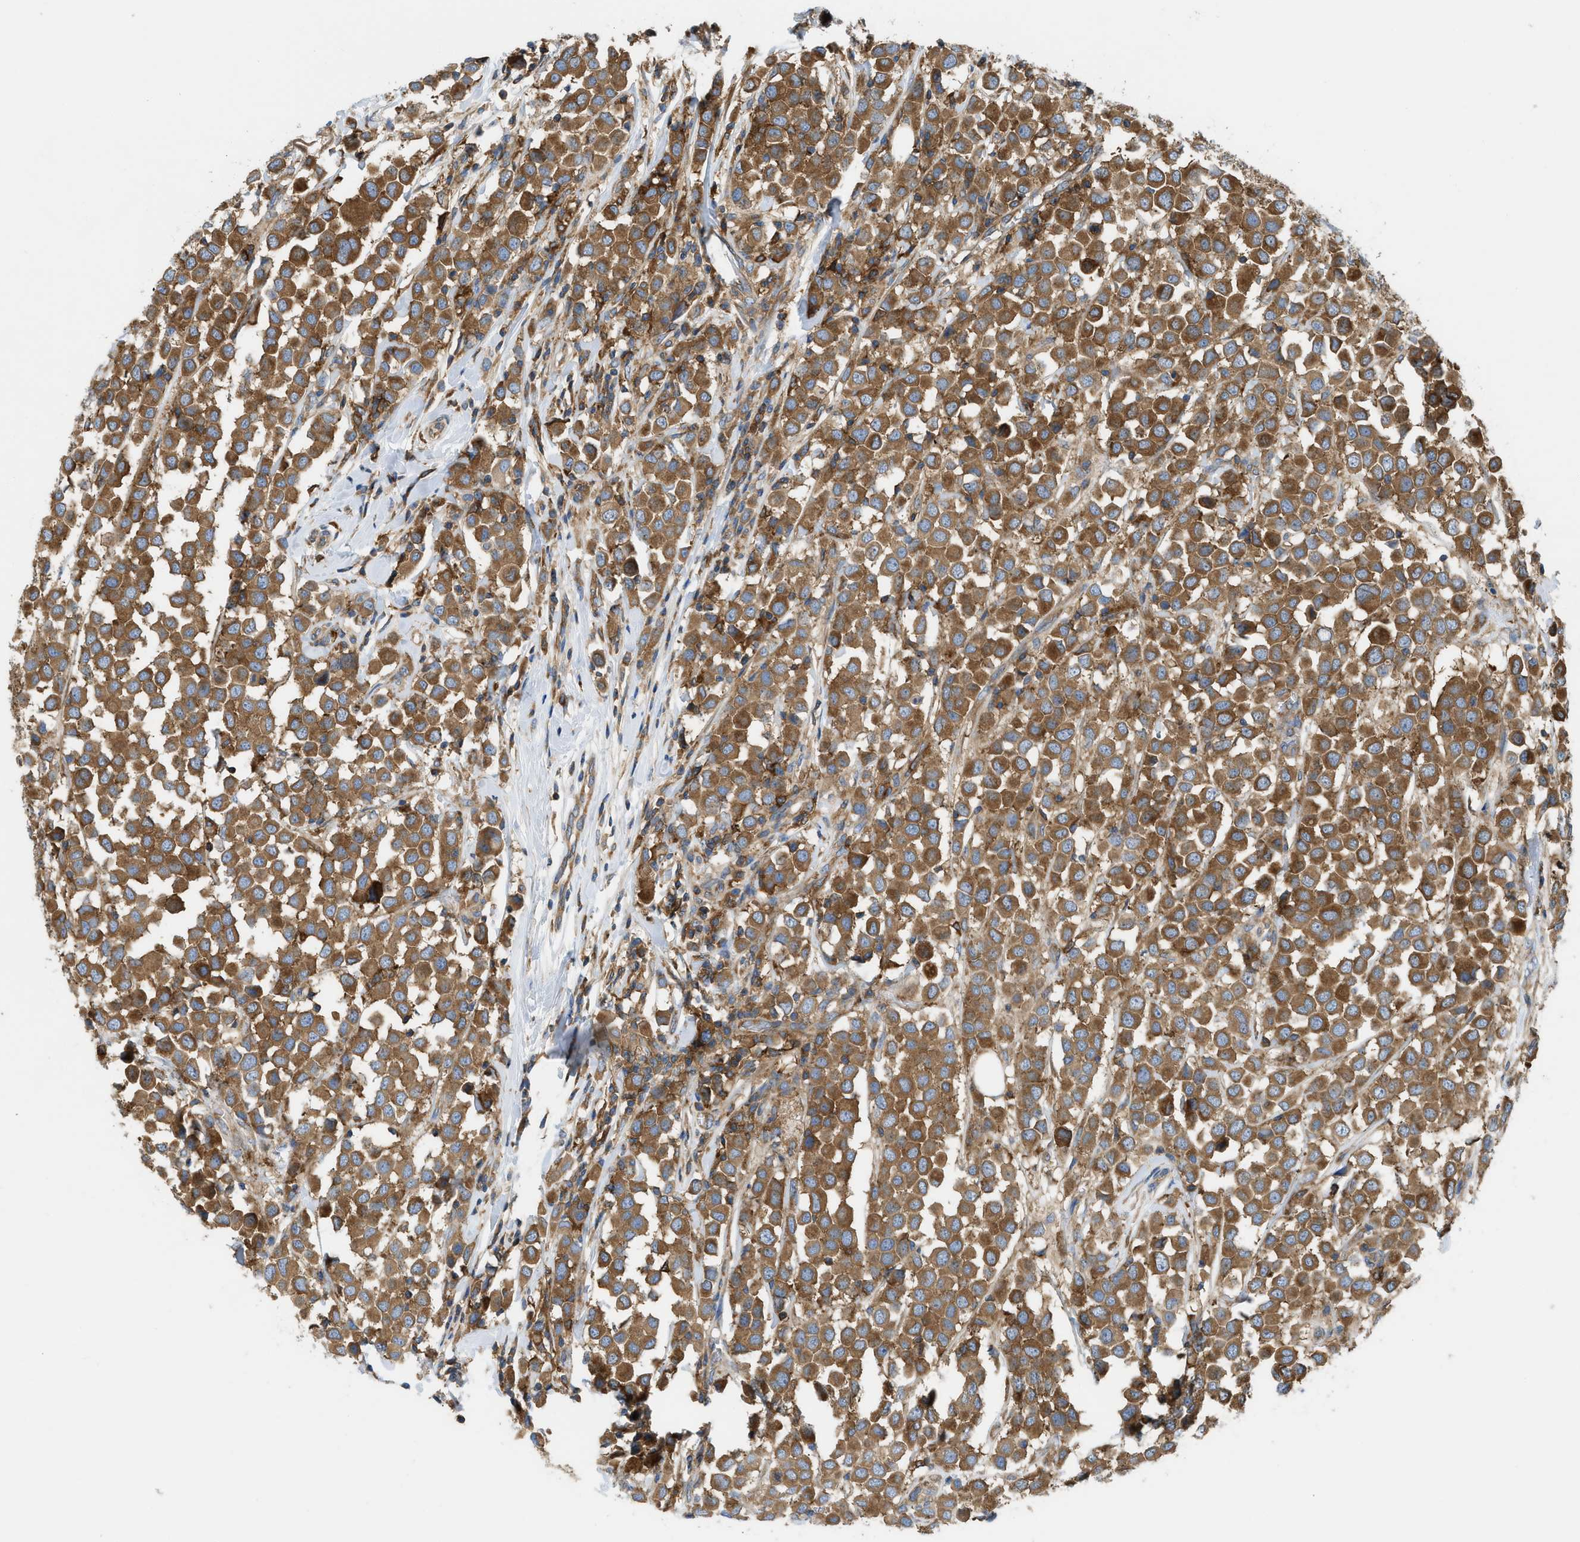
{"staining": {"intensity": "moderate", "quantity": ">75%", "location": "cytoplasmic/membranous"}, "tissue": "breast cancer", "cell_type": "Tumor cells", "image_type": "cancer", "snomed": [{"axis": "morphology", "description": "Duct carcinoma"}, {"axis": "topography", "description": "Breast"}], "caption": "Protein expression analysis of breast cancer reveals moderate cytoplasmic/membranous expression in approximately >75% of tumor cells. The staining was performed using DAB to visualize the protein expression in brown, while the nuclei were stained in blue with hematoxylin (Magnification: 20x).", "gene": "GPAT4", "patient": {"sex": "female", "age": 61}}